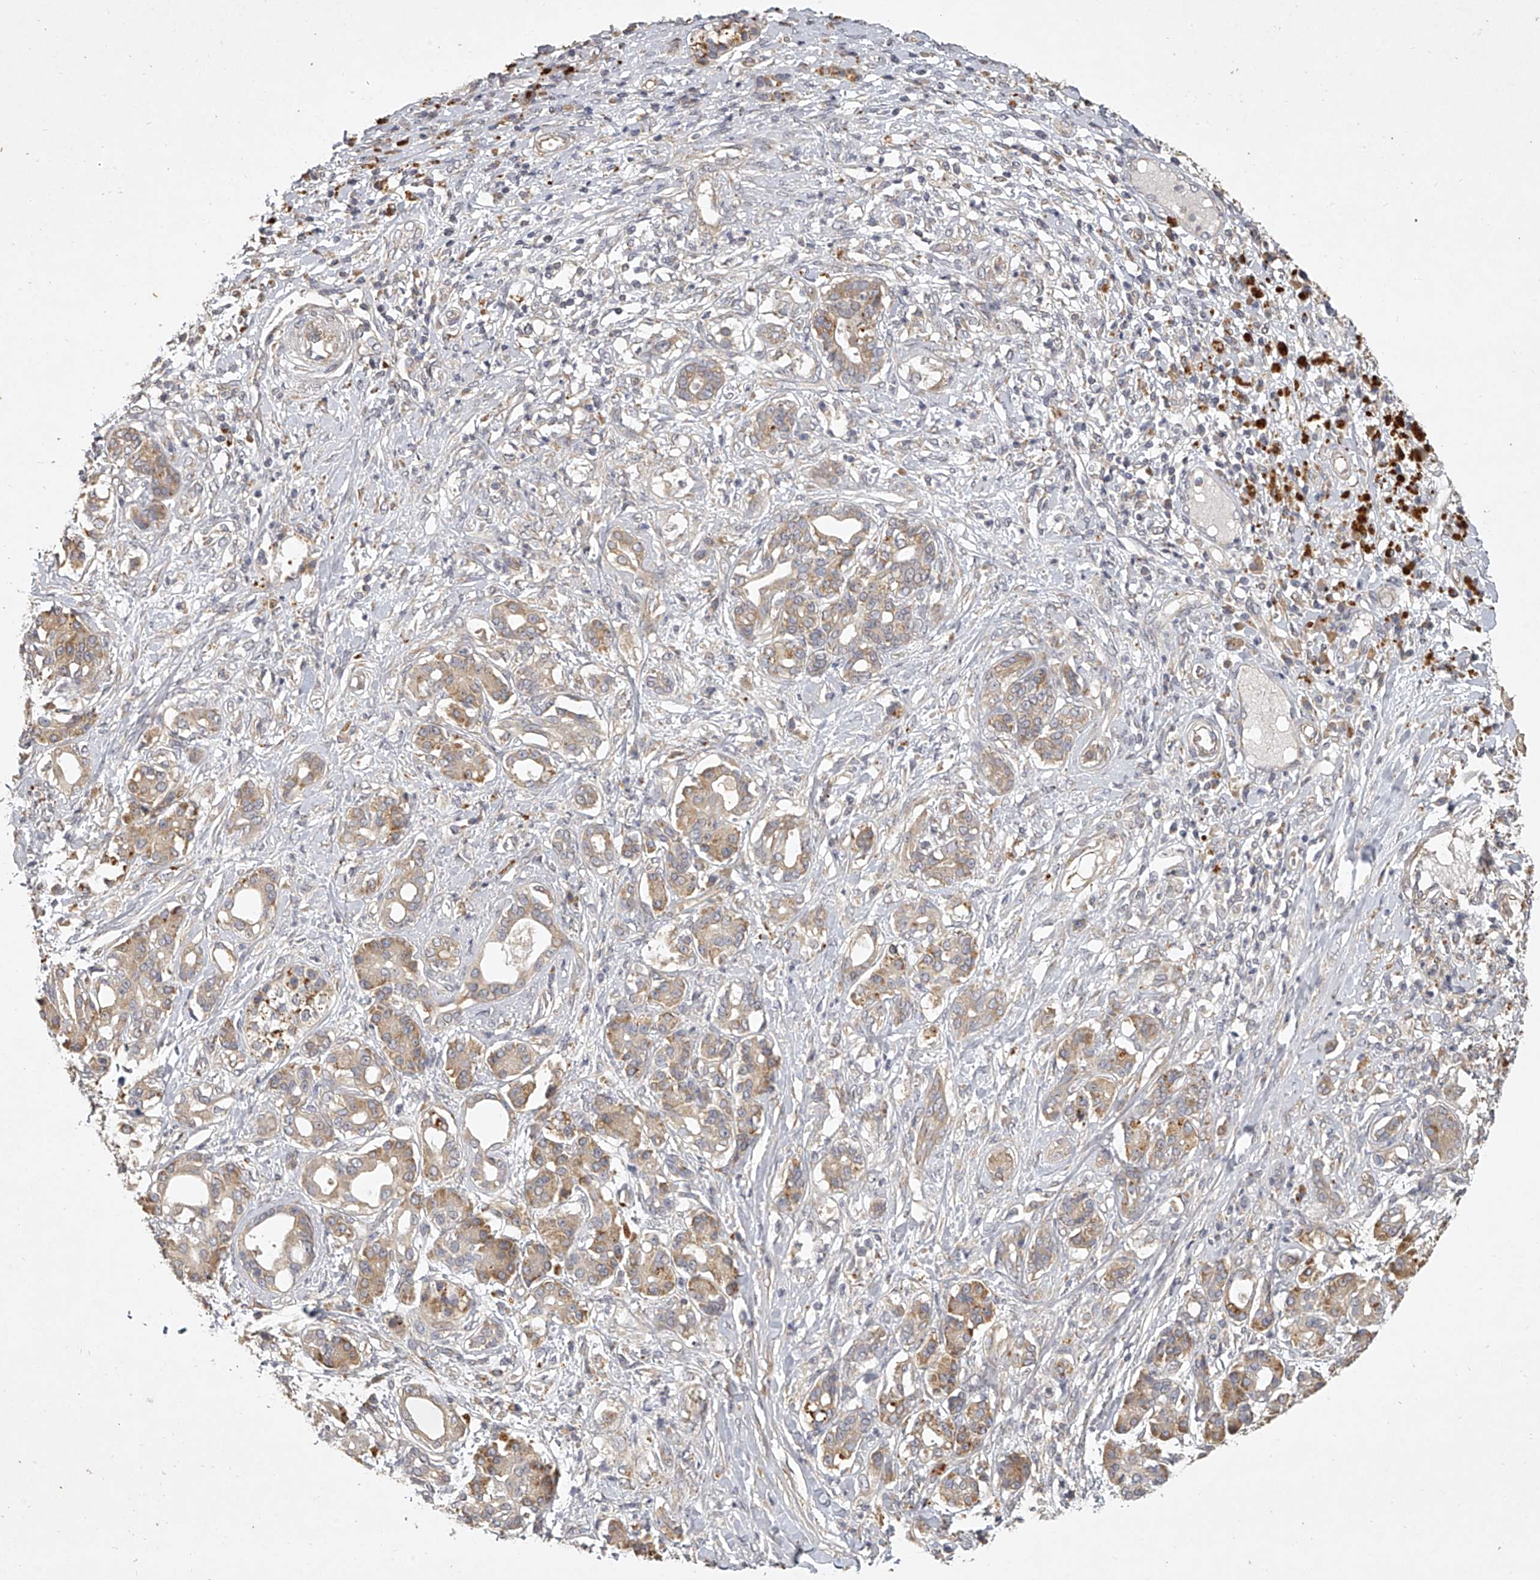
{"staining": {"intensity": "moderate", "quantity": ">75%", "location": "cytoplasmic/membranous"}, "tissue": "pancreatic cancer", "cell_type": "Tumor cells", "image_type": "cancer", "snomed": [{"axis": "morphology", "description": "Adenocarcinoma, NOS"}, {"axis": "topography", "description": "Pancreas"}], "caption": "Immunohistochemical staining of human adenocarcinoma (pancreatic) reveals medium levels of moderate cytoplasmic/membranous protein expression in about >75% of tumor cells.", "gene": "DOCK9", "patient": {"sex": "female", "age": 56}}